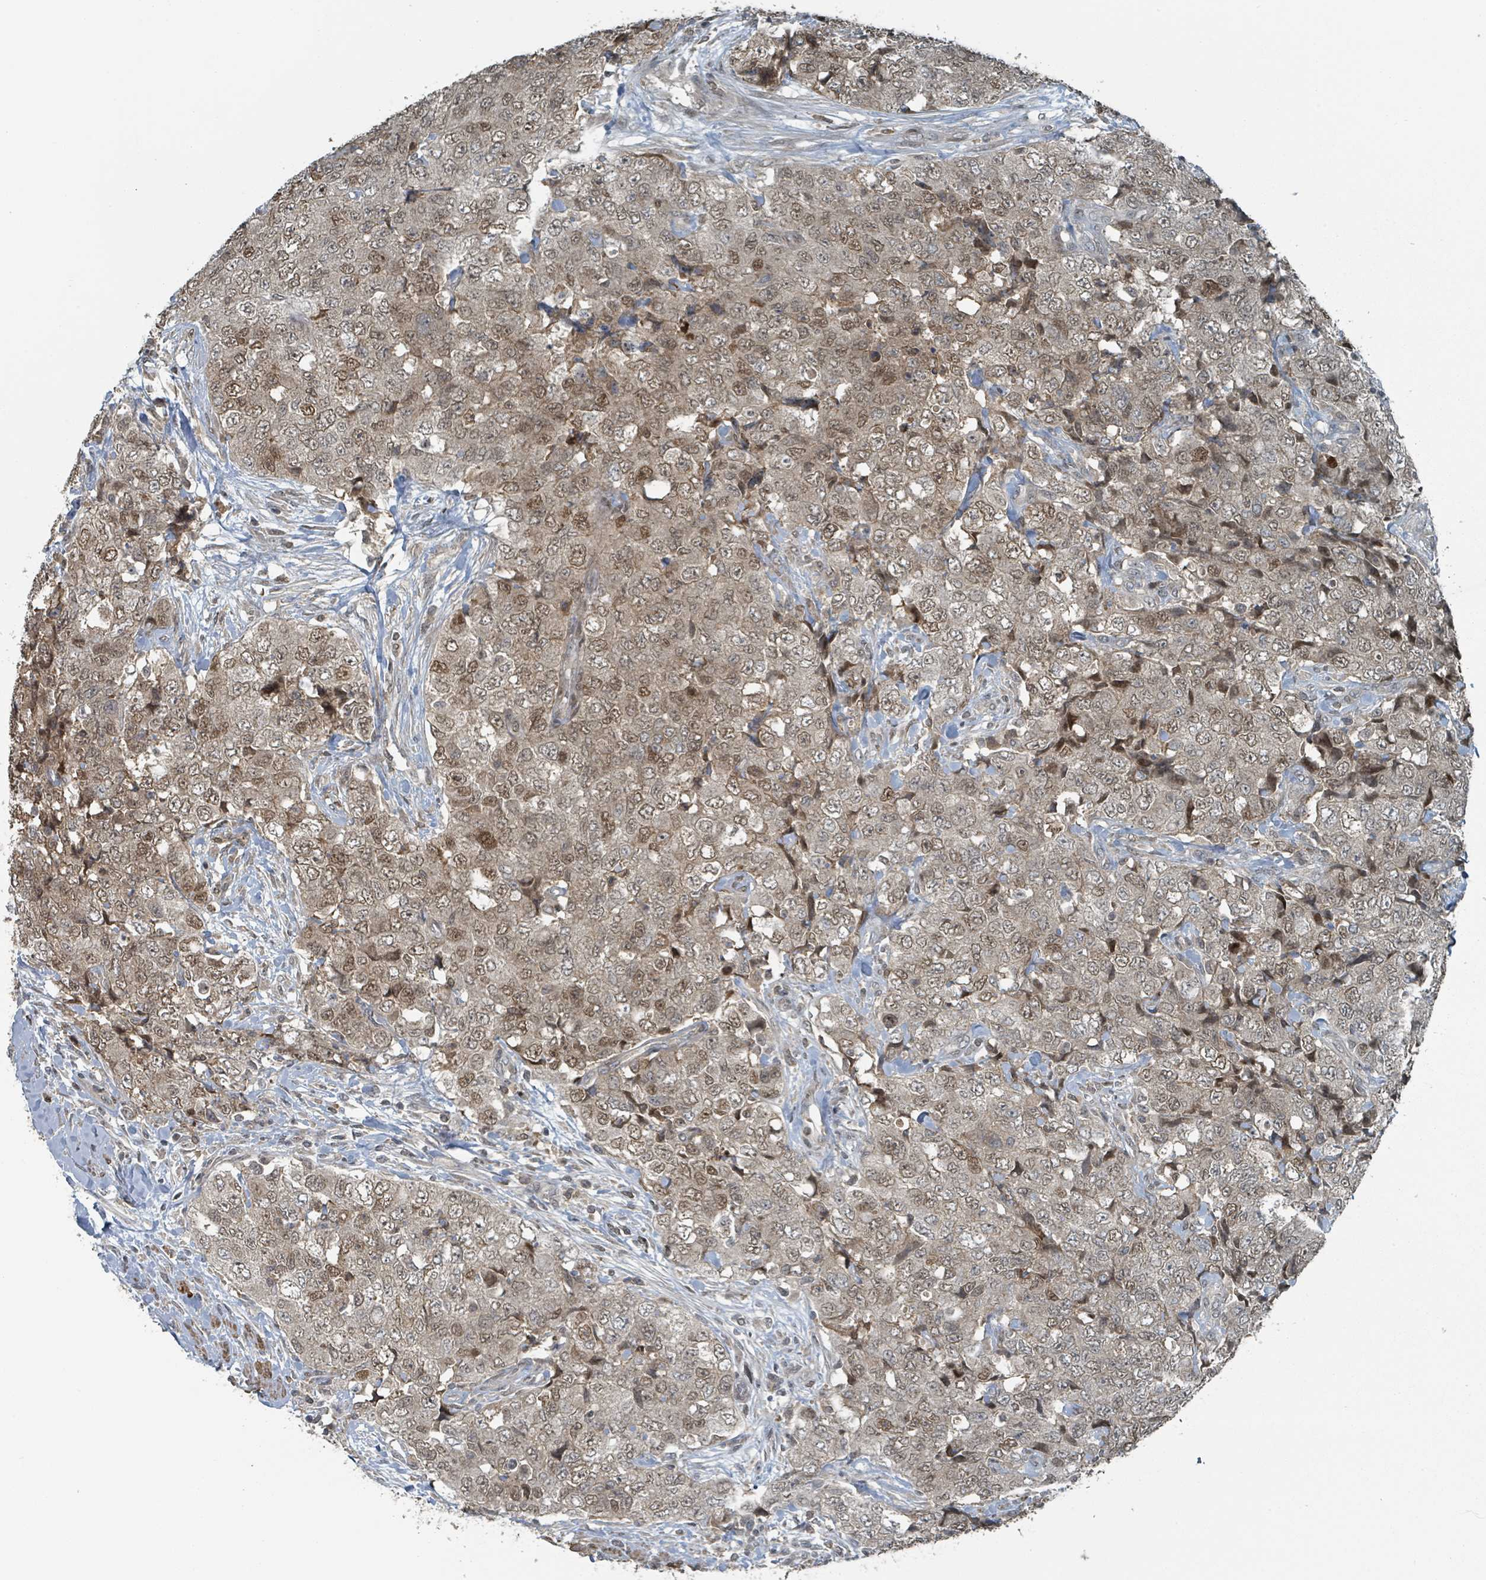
{"staining": {"intensity": "moderate", "quantity": ">75%", "location": "nuclear"}, "tissue": "urothelial cancer", "cell_type": "Tumor cells", "image_type": "cancer", "snomed": [{"axis": "morphology", "description": "Urothelial carcinoma, High grade"}, {"axis": "topography", "description": "Urinary bladder"}], "caption": "Urothelial cancer was stained to show a protein in brown. There is medium levels of moderate nuclear expression in approximately >75% of tumor cells. (Stains: DAB in brown, nuclei in blue, Microscopy: brightfield microscopy at high magnification).", "gene": "PHIP", "patient": {"sex": "female", "age": 78}}